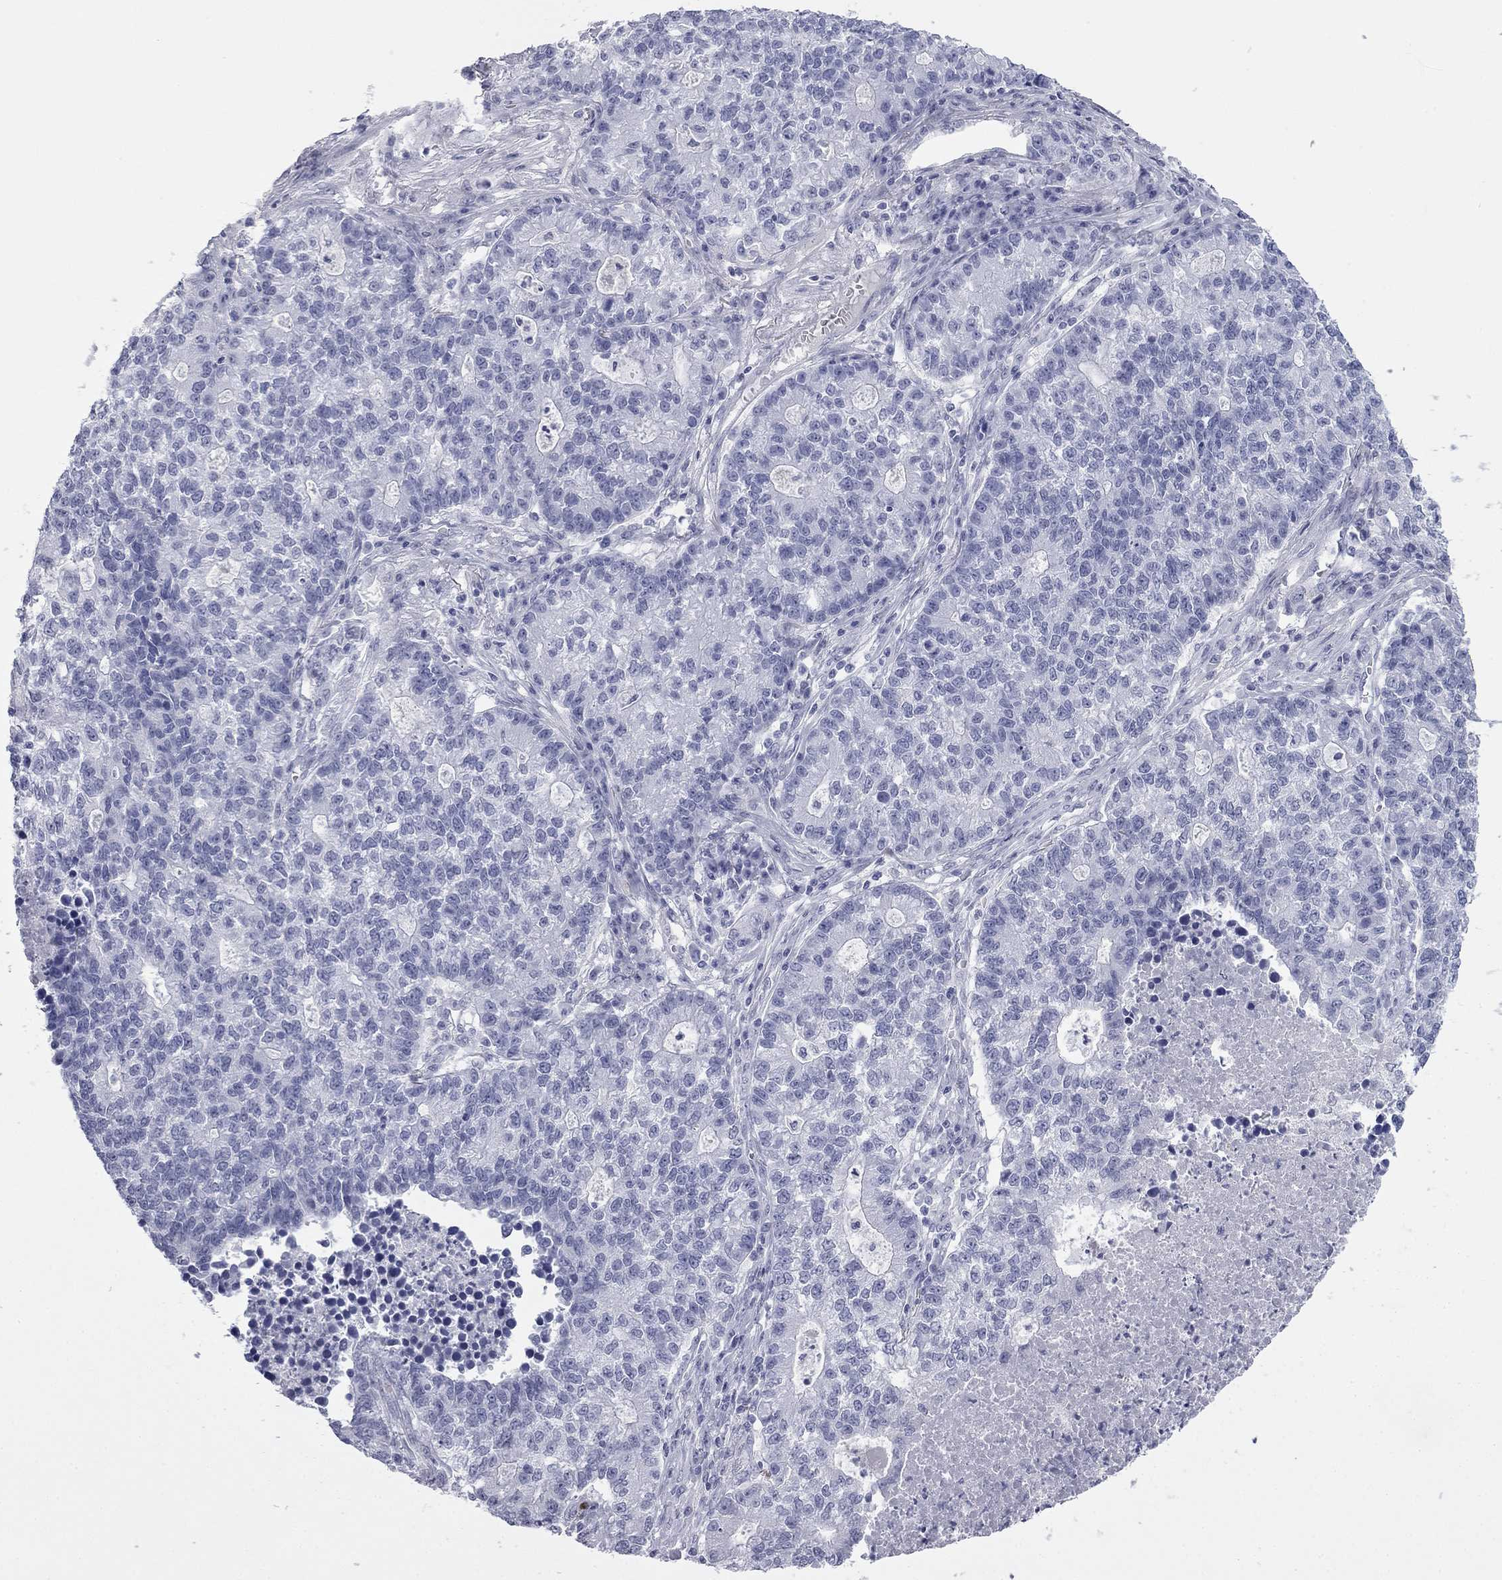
{"staining": {"intensity": "negative", "quantity": "none", "location": "none"}, "tissue": "lung cancer", "cell_type": "Tumor cells", "image_type": "cancer", "snomed": [{"axis": "morphology", "description": "Adenocarcinoma, NOS"}, {"axis": "topography", "description": "Lung"}], "caption": "Micrograph shows no significant protein expression in tumor cells of lung cancer.", "gene": "AK8", "patient": {"sex": "male", "age": 57}}